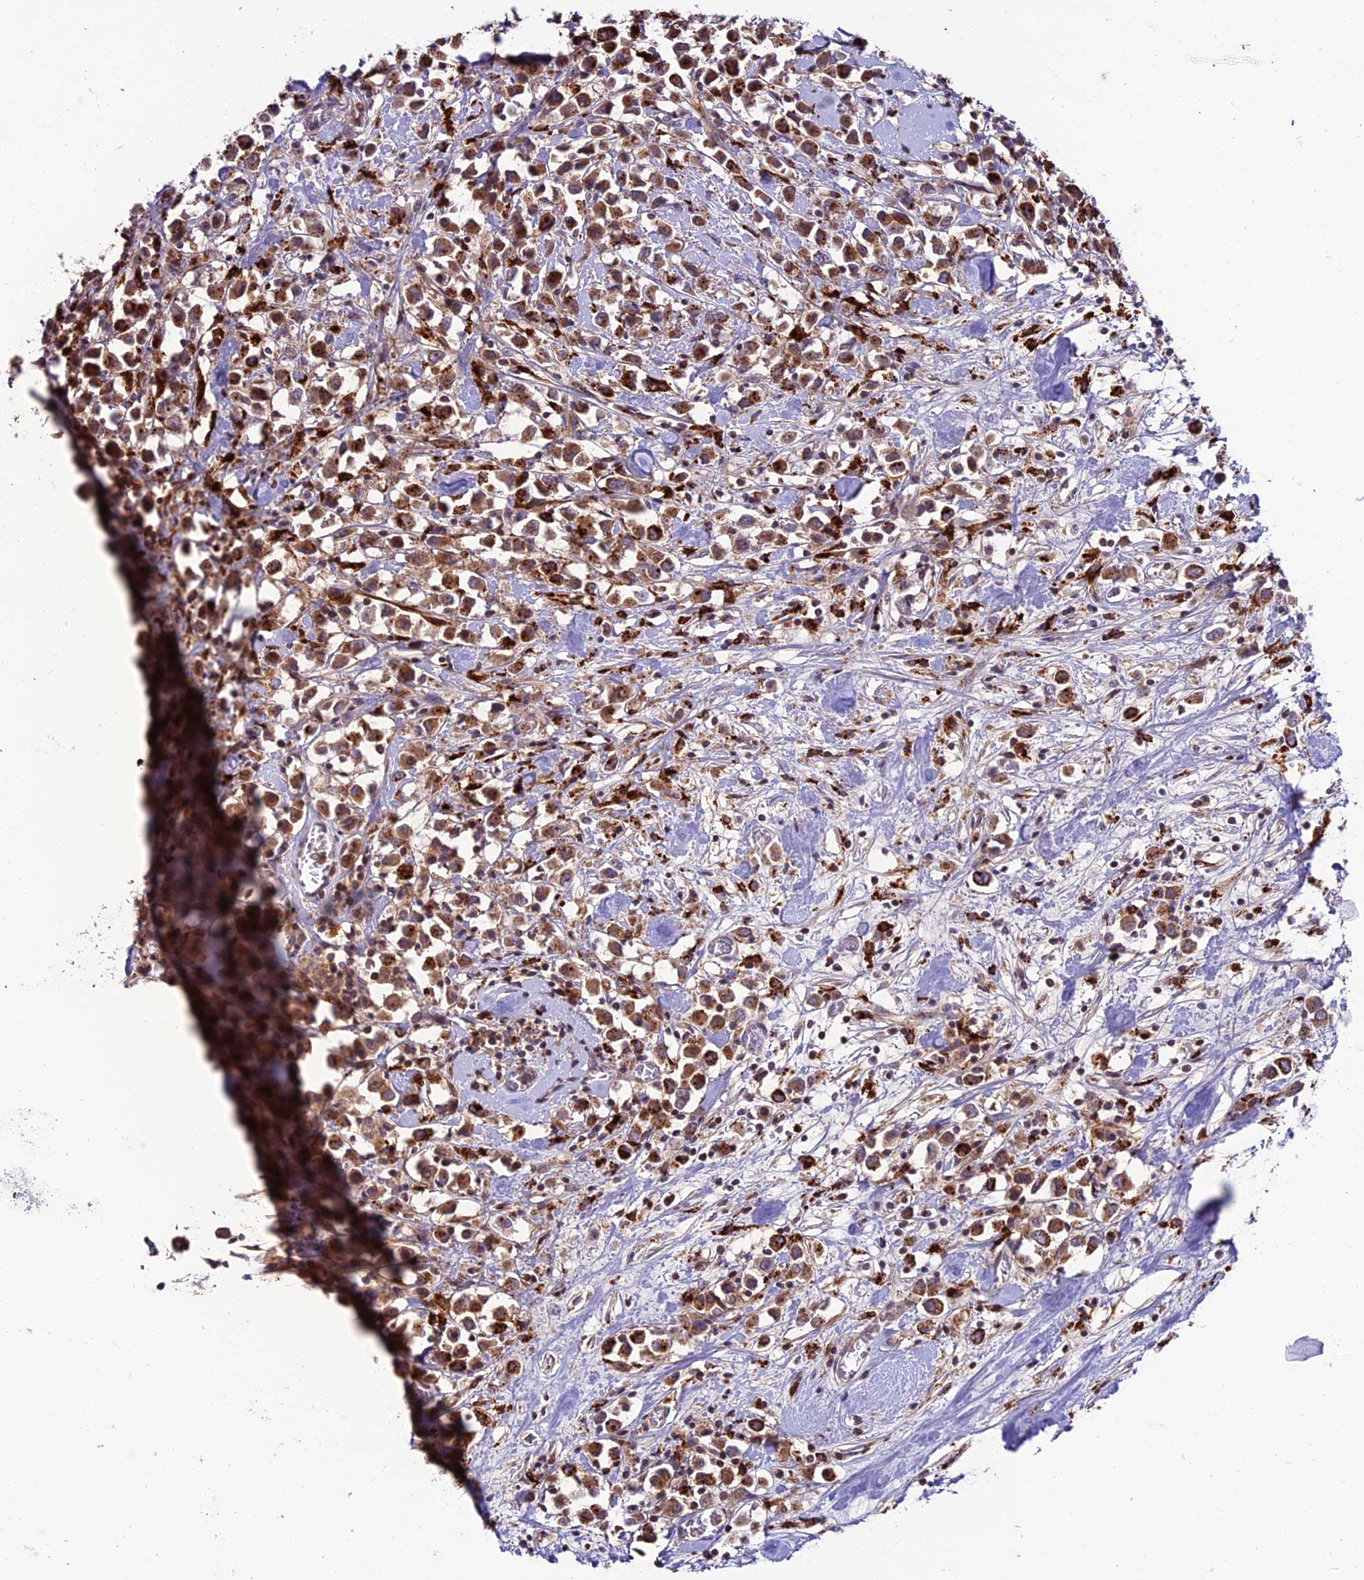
{"staining": {"intensity": "moderate", "quantity": ">75%", "location": "cytoplasmic/membranous,nuclear"}, "tissue": "breast cancer", "cell_type": "Tumor cells", "image_type": "cancer", "snomed": [{"axis": "morphology", "description": "Duct carcinoma"}, {"axis": "topography", "description": "Breast"}], "caption": "Protein staining of breast cancer tissue exhibits moderate cytoplasmic/membranous and nuclear staining in about >75% of tumor cells.", "gene": "ARHGEF18", "patient": {"sex": "female", "age": 61}}